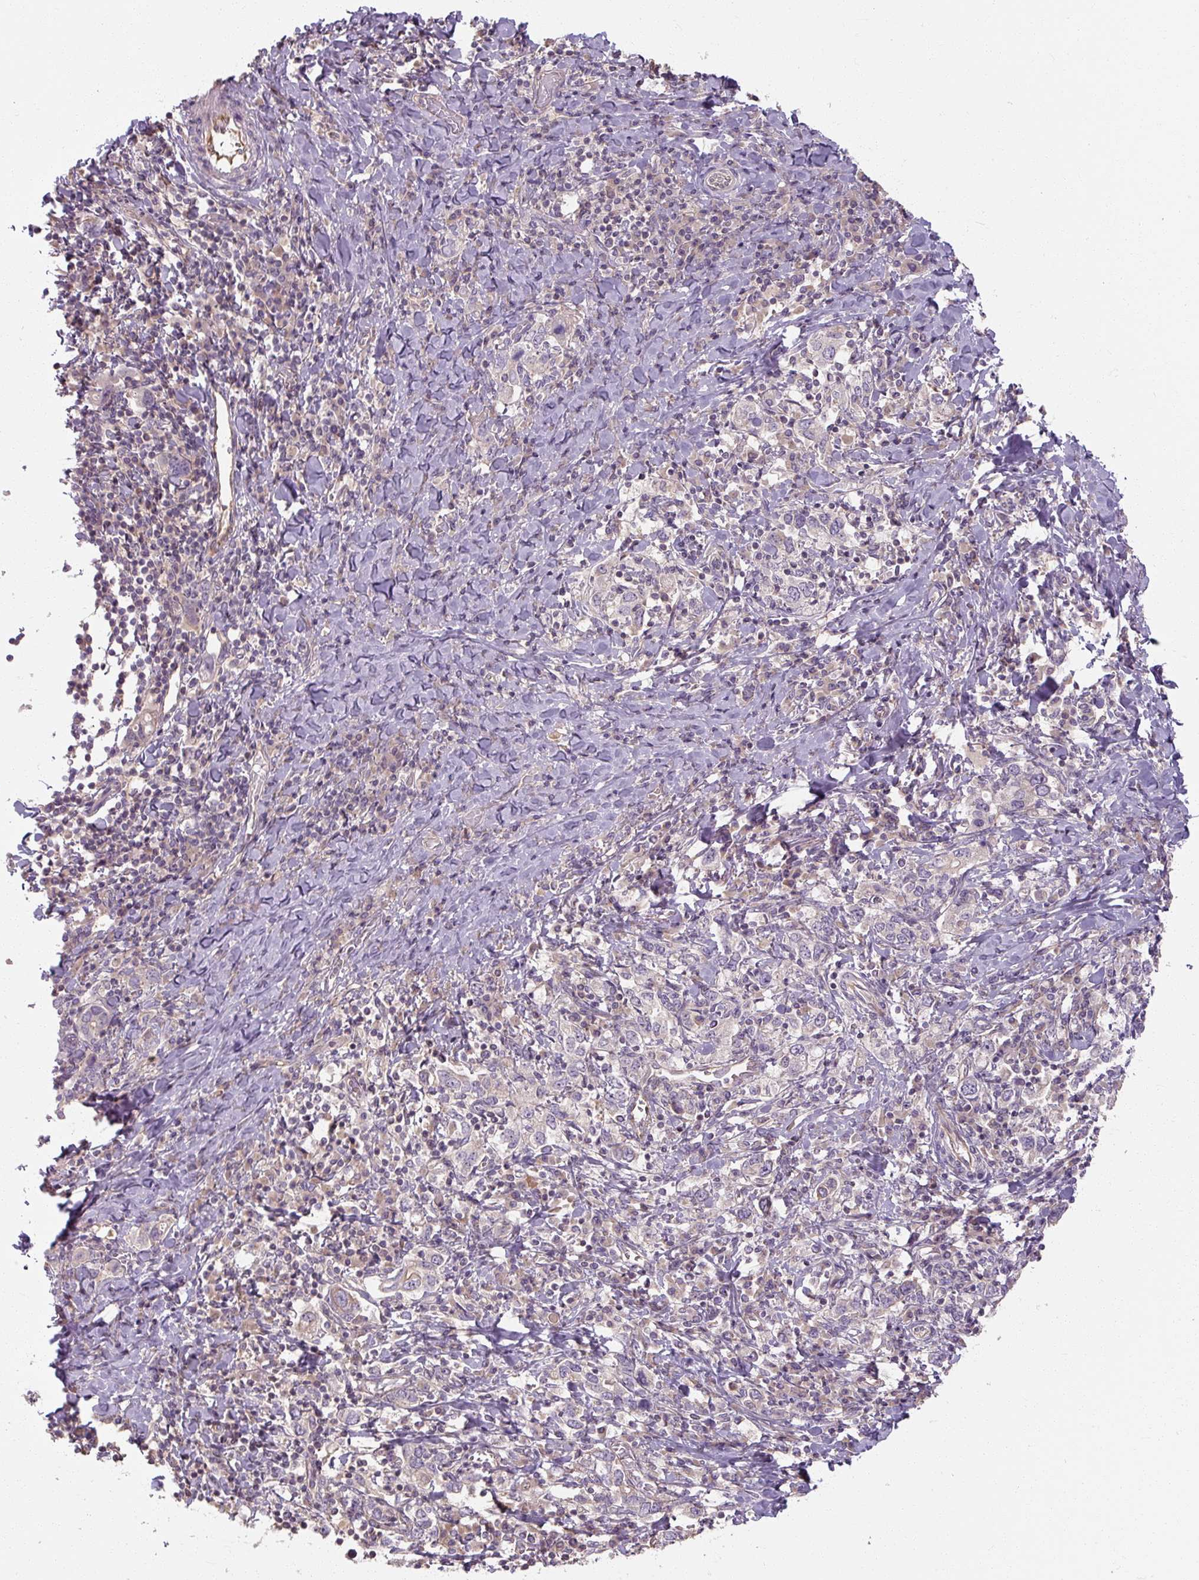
{"staining": {"intensity": "weak", "quantity": "<25%", "location": "cytoplasmic/membranous"}, "tissue": "stomach cancer", "cell_type": "Tumor cells", "image_type": "cancer", "snomed": [{"axis": "morphology", "description": "Adenocarcinoma, NOS"}, {"axis": "topography", "description": "Stomach, upper"}, {"axis": "topography", "description": "Stomach"}], "caption": "High power microscopy histopathology image of an immunohistochemistry photomicrograph of adenocarcinoma (stomach), revealing no significant staining in tumor cells.", "gene": "RB1CC1", "patient": {"sex": "male", "age": 62}}